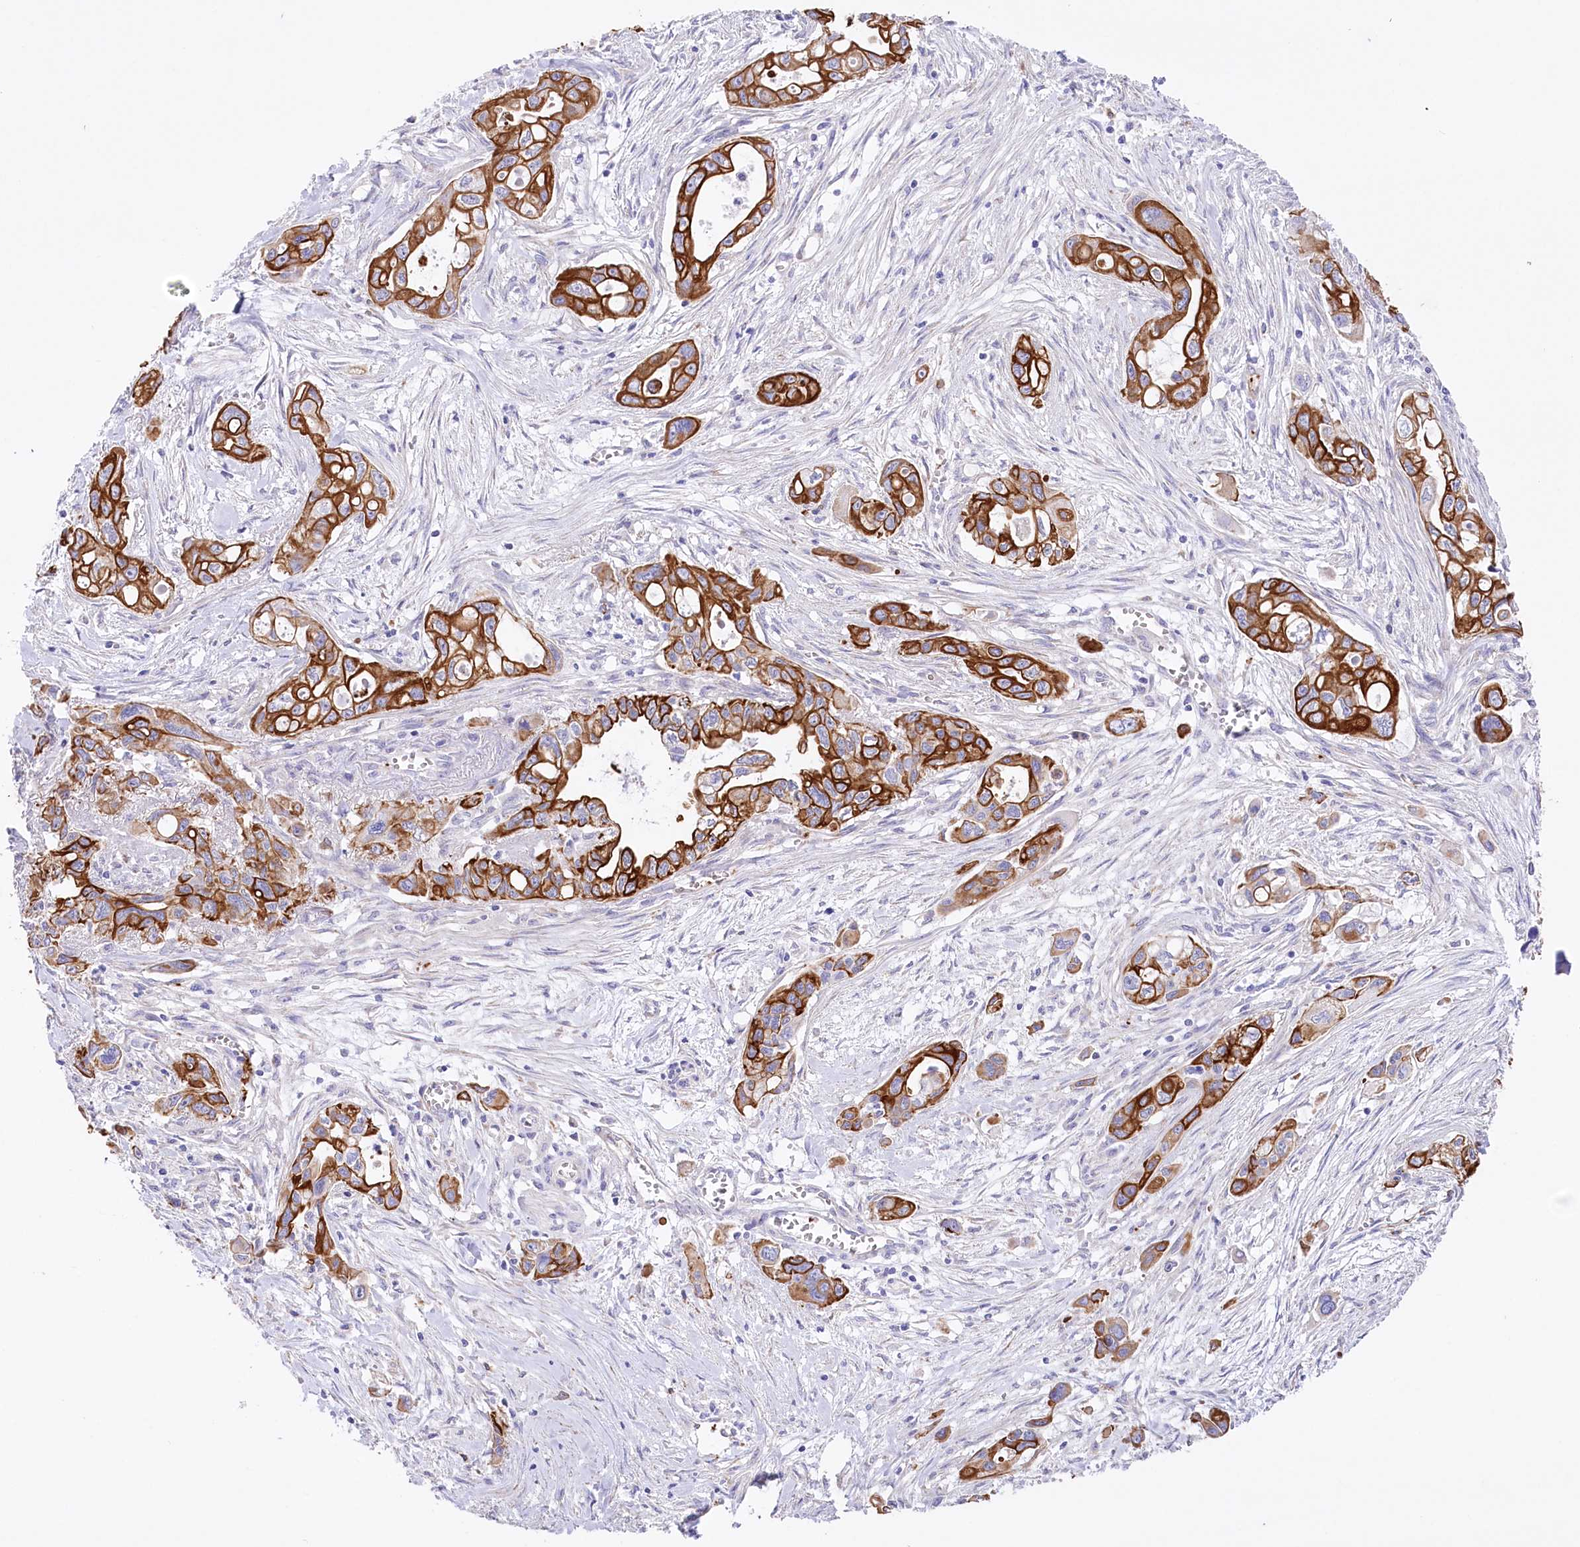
{"staining": {"intensity": "strong", "quantity": ">75%", "location": "cytoplasmic/membranous"}, "tissue": "pancreatic cancer", "cell_type": "Tumor cells", "image_type": "cancer", "snomed": [{"axis": "morphology", "description": "Adenocarcinoma, NOS"}, {"axis": "topography", "description": "Pancreas"}], "caption": "A brown stain highlights strong cytoplasmic/membranous staining of a protein in human pancreatic cancer (adenocarcinoma) tumor cells.", "gene": "SLC39A10", "patient": {"sex": "male", "age": 75}}